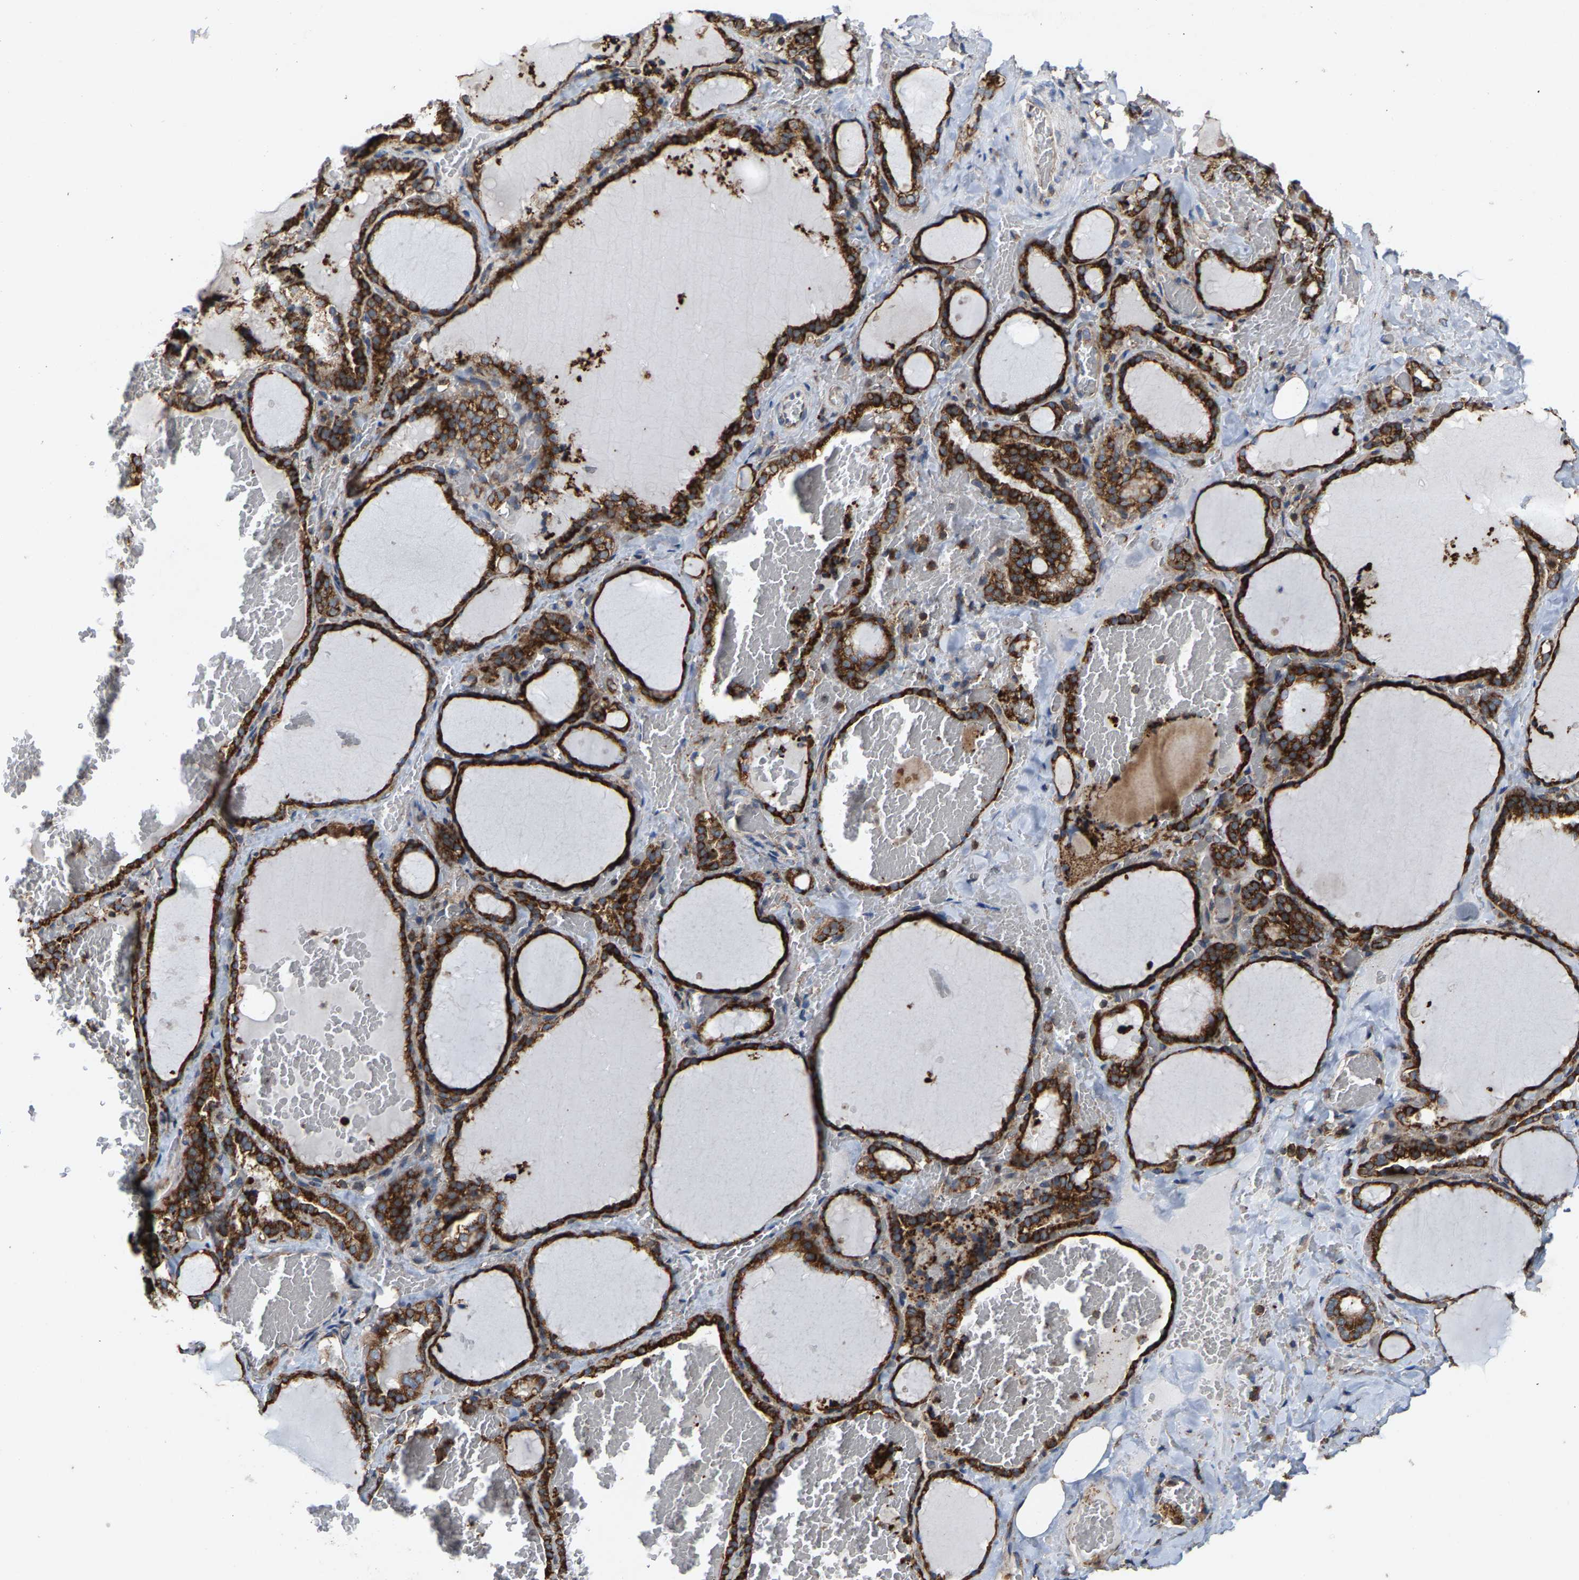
{"staining": {"intensity": "strong", "quantity": ">75%", "location": "cytoplasmic/membranous"}, "tissue": "thyroid gland", "cell_type": "Glandular cells", "image_type": "normal", "snomed": [{"axis": "morphology", "description": "Normal tissue, NOS"}, {"axis": "topography", "description": "Thyroid gland"}], "caption": "Protein analysis of unremarkable thyroid gland displays strong cytoplasmic/membranous expression in about >75% of glandular cells.", "gene": "FGD3", "patient": {"sex": "female", "age": 22}}